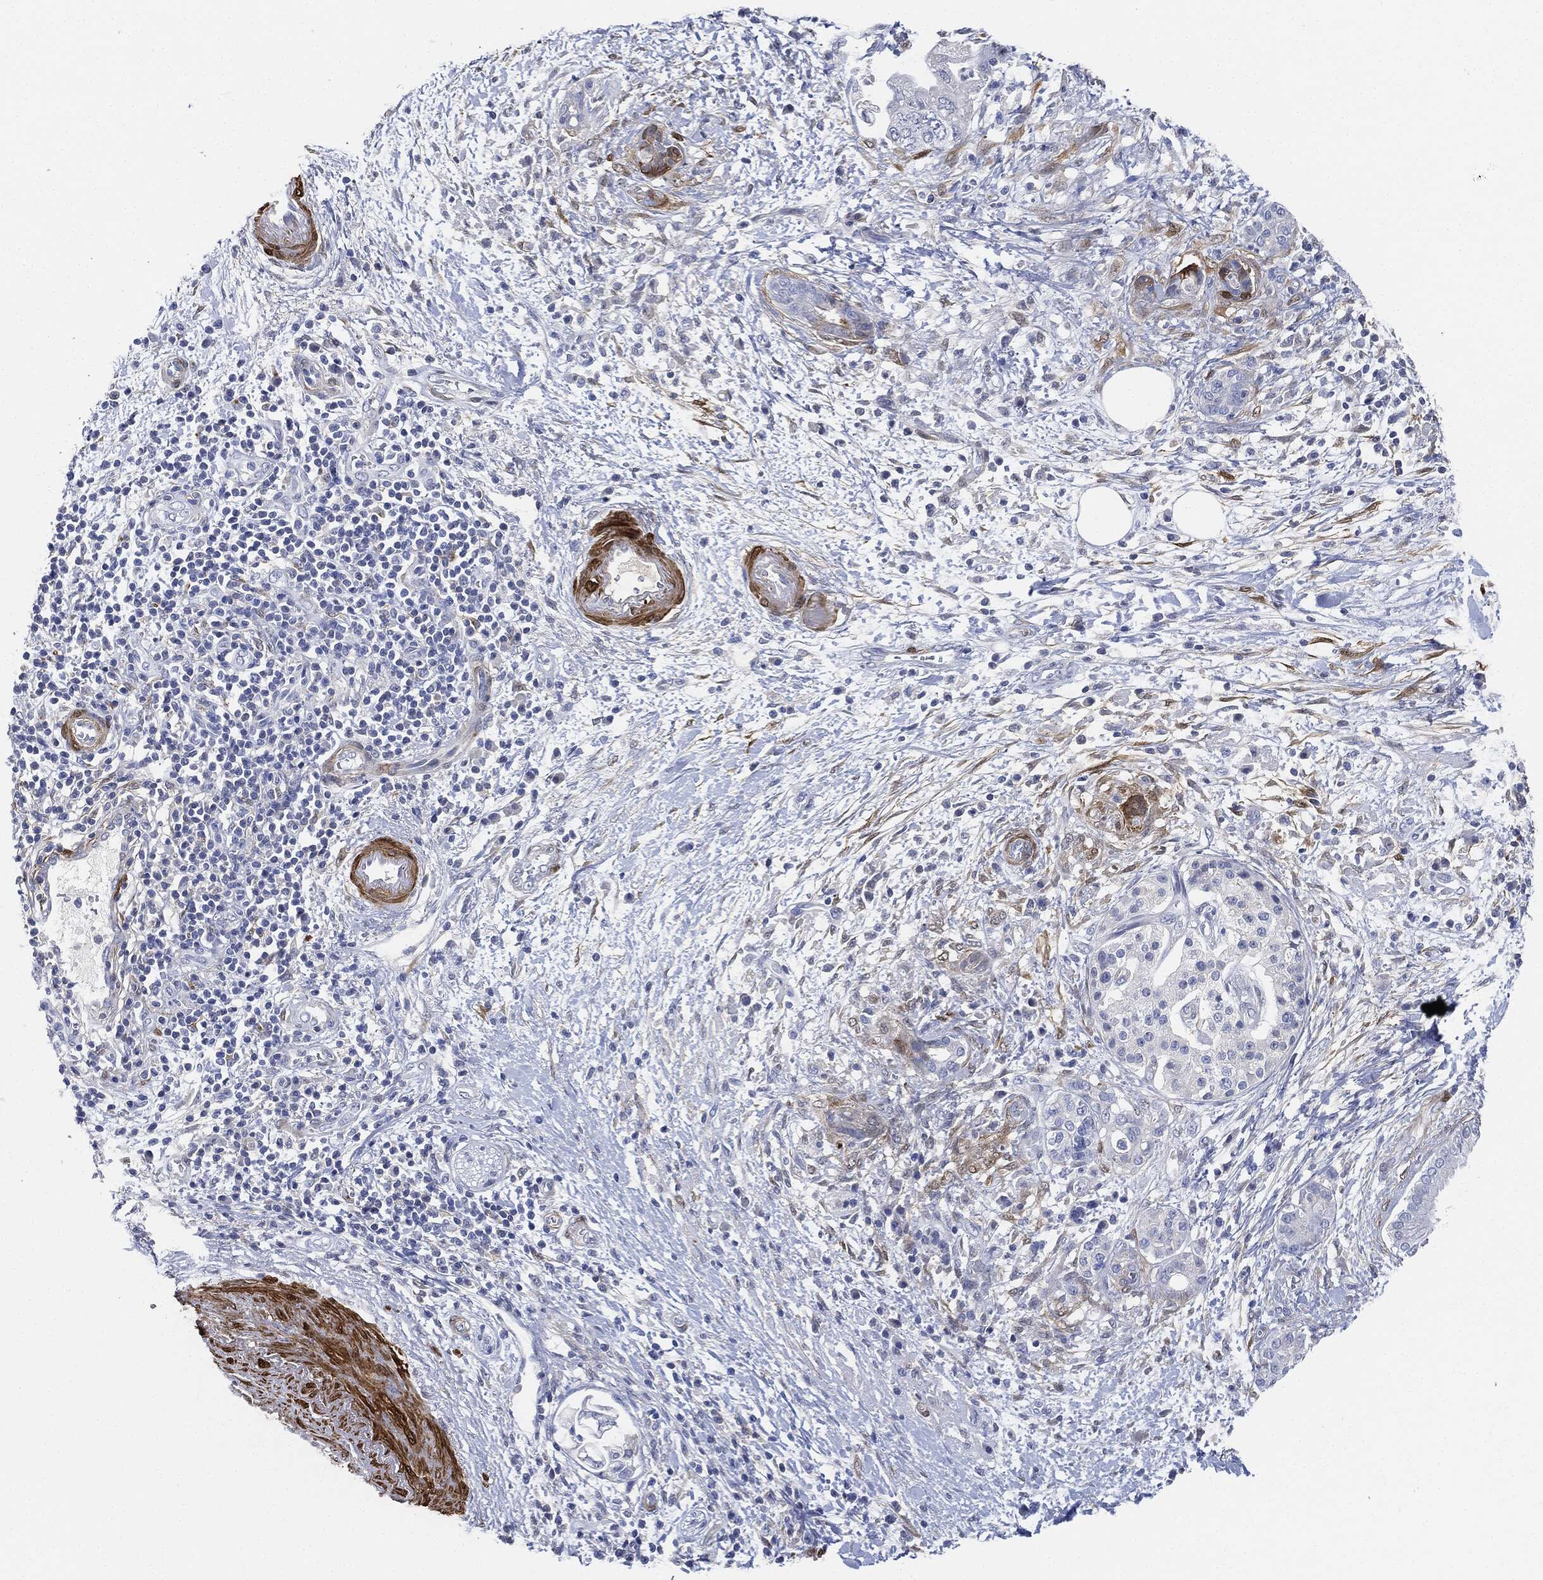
{"staining": {"intensity": "negative", "quantity": "none", "location": "none"}, "tissue": "pancreatic cancer", "cell_type": "Tumor cells", "image_type": "cancer", "snomed": [{"axis": "morphology", "description": "Adenocarcinoma, NOS"}, {"axis": "topography", "description": "Pancreas"}], "caption": "Protein analysis of pancreatic cancer exhibits no significant staining in tumor cells. (DAB (3,3'-diaminobenzidine) IHC visualized using brightfield microscopy, high magnification).", "gene": "TAGLN", "patient": {"sex": "female", "age": 73}}